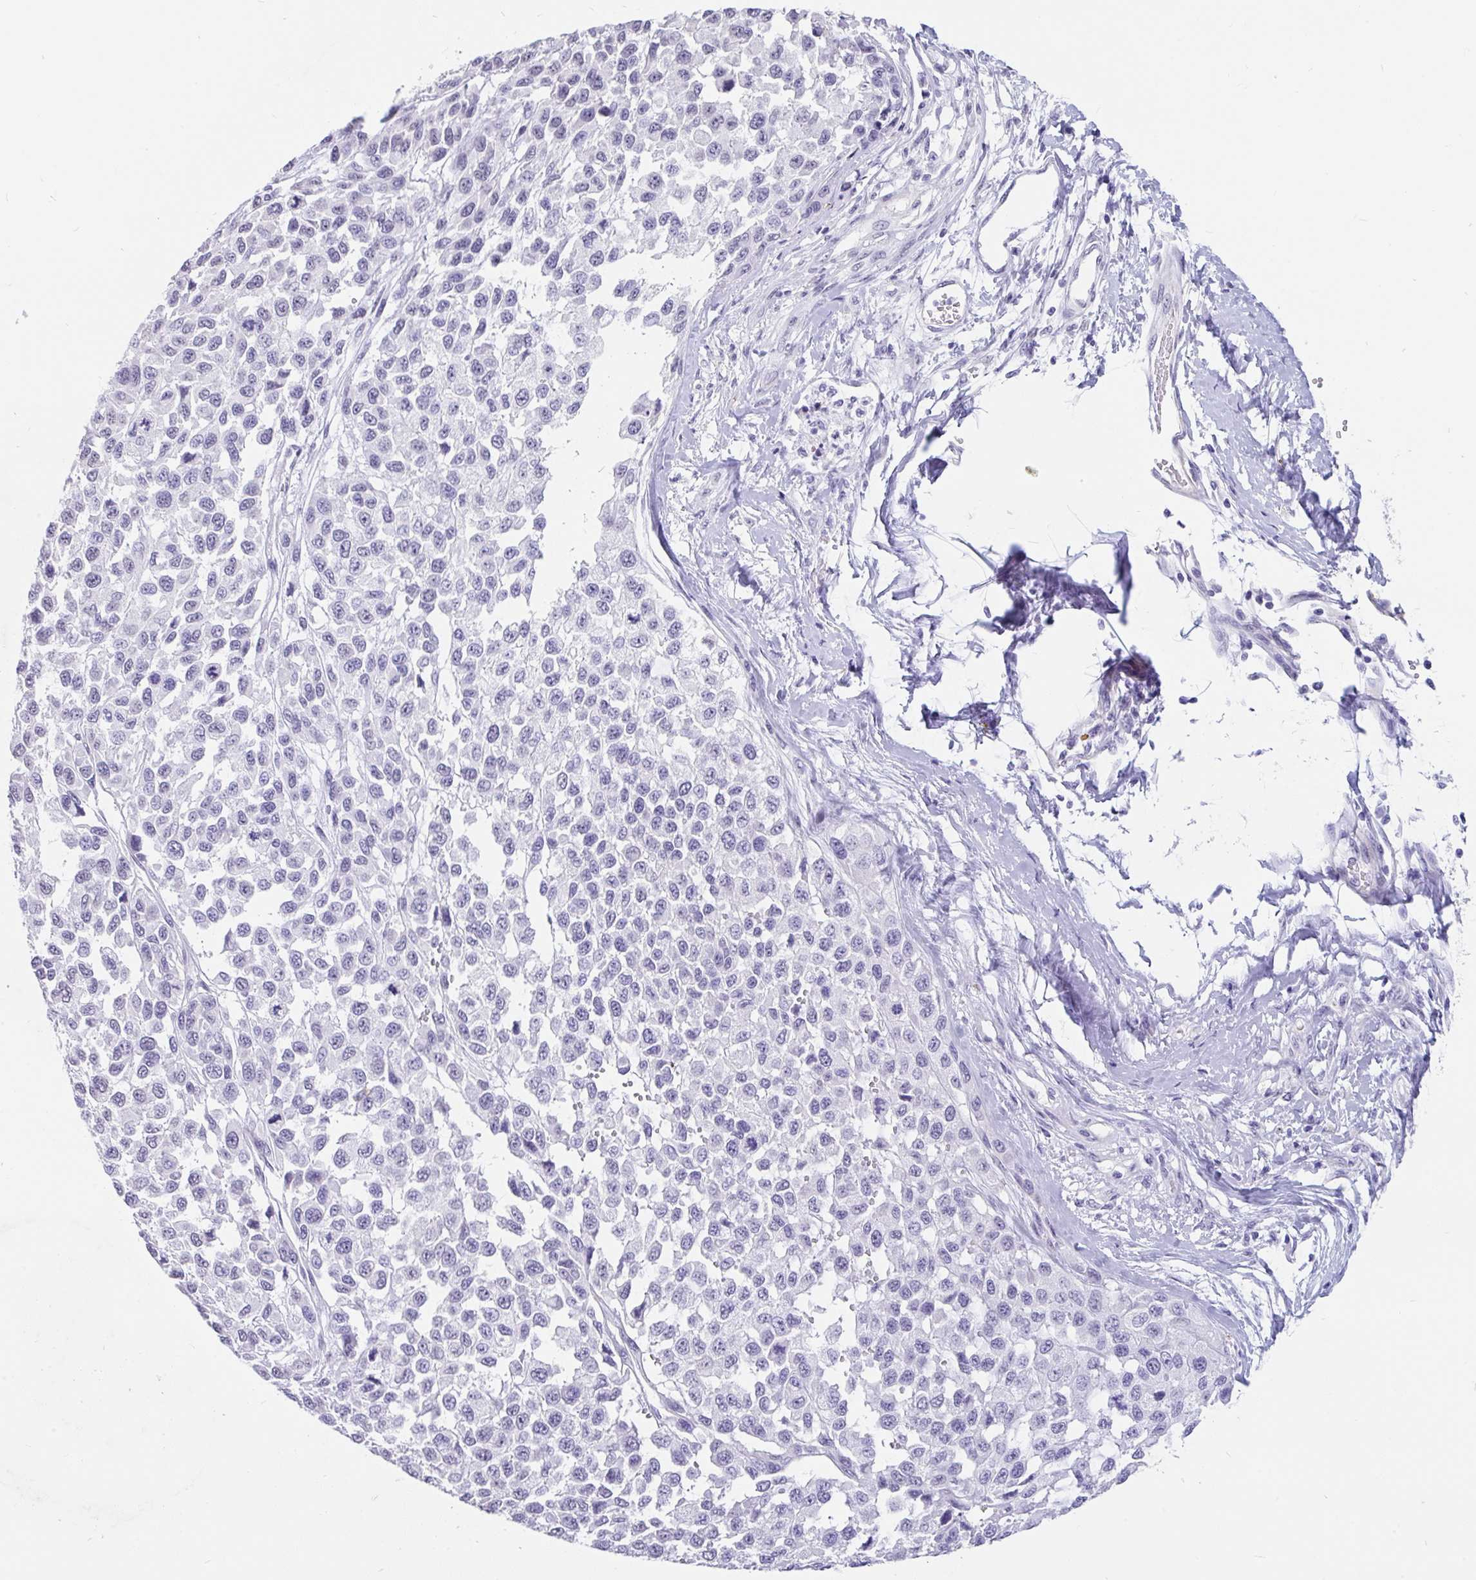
{"staining": {"intensity": "negative", "quantity": "none", "location": "none"}, "tissue": "melanoma", "cell_type": "Tumor cells", "image_type": "cancer", "snomed": [{"axis": "morphology", "description": "Malignant melanoma, NOS"}, {"axis": "topography", "description": "Skin"}], "caption": "High power microscopy micrograph of an immunohistochemistry photomicrograph of melanoma, revealing no significant positivity in tumor cells.", "gene": "EML5", "patient": {"sex": "male", "age": 62}}